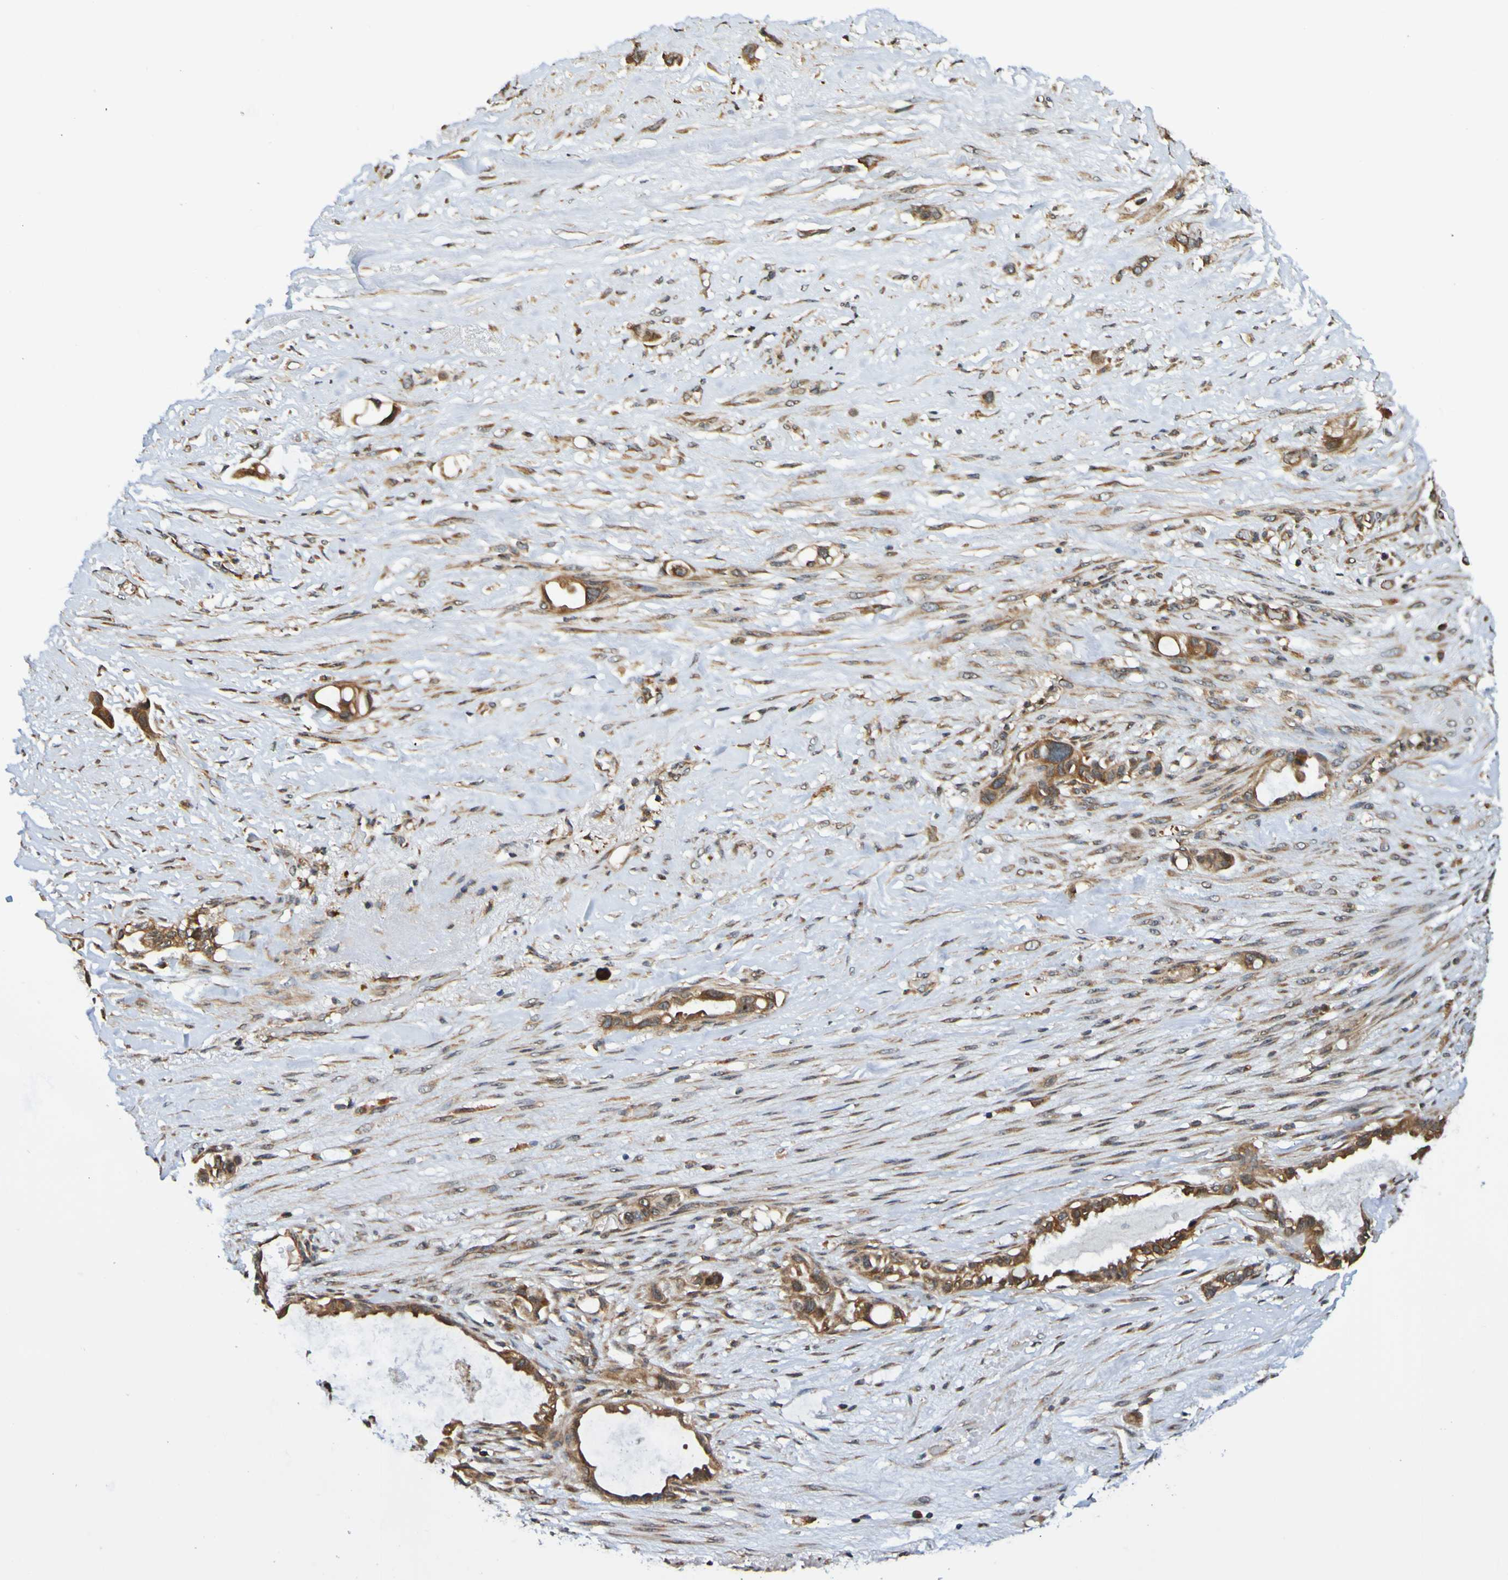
{"staining": {"intensity": "moderate", "quantity": ">75%", "location": "cytoplasmic/membranous"}, "tissue": "liver cancer", "cell_type": "Tumor cells", "image_type": "cancer", "snomed": [{"axis": "morphology", "description": "Cholangiocarcinoma"}, {"axis": "topography", "description": "Liver"}], "caption": "This image displays cholangiocarcinoma (liver) stained with immunohistochemistry to label a protein in brown. The cytoplasmic/membranous of tumor cells show moderate positivity for the protein. Nuclei are counter-stained blue.", "gene": "AXIN1", "patient": {"sex": "female", "age": 65}}